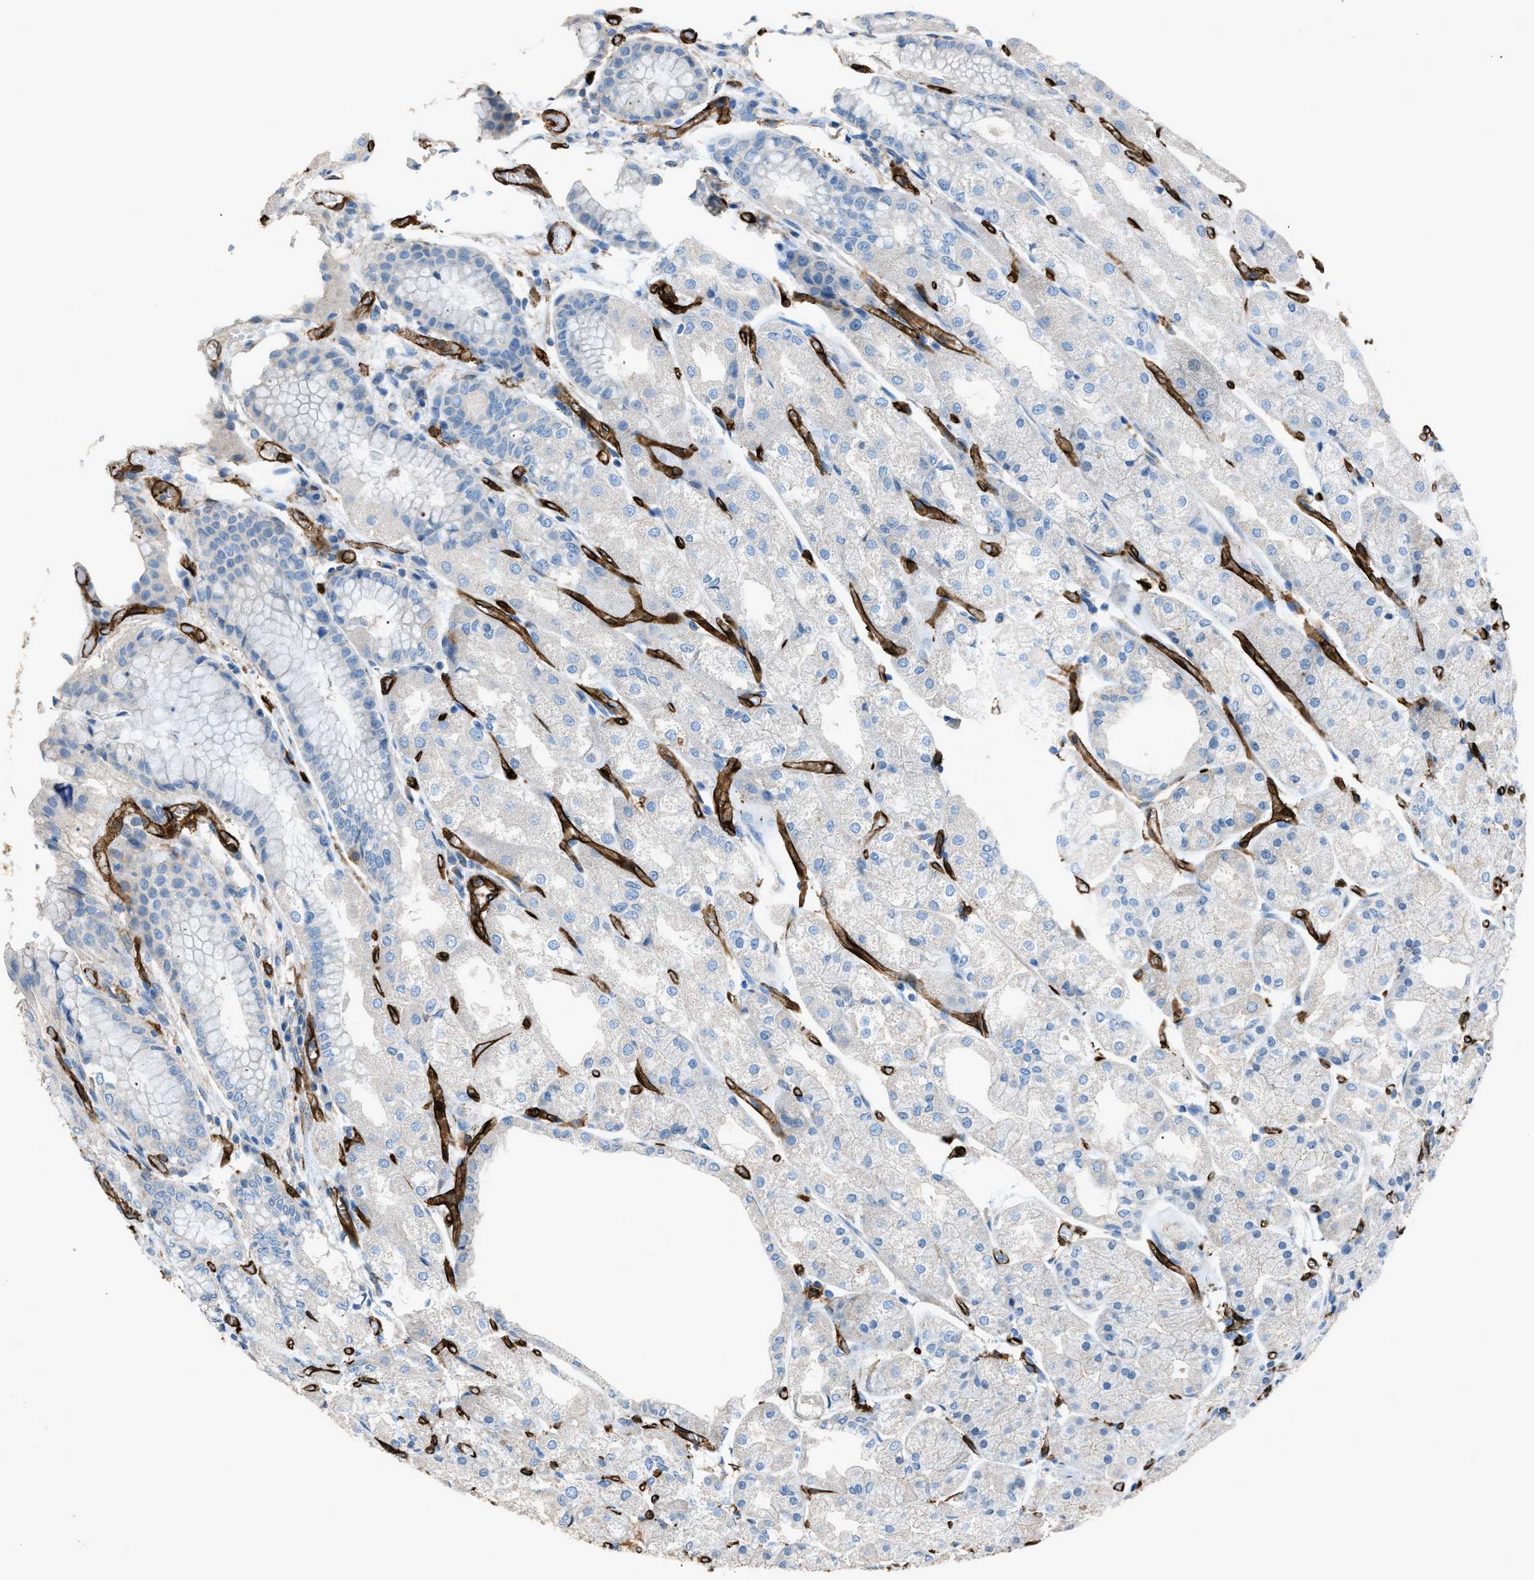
{"staining": {"intensity": "negative", "quantity": "none", "location": "none"}, "tissue": "stomach", "cell_type": "Glandular cells", "image_type": "normal", "snomed": [{"axis": "morphology", "description": "Normal tissue, NOS"}, {"axis": "topography", "description": "Stomach, upper"}], "caption": "An image of stomach stained for a protein exhibits no brown staining in glandular cells. The staining is performed using DAB (3,3'-diaminobenzidine) brown chromogen with nuclei counter-stained in using hematoxylin.", "gene": "SLC22A15", "patient": {"sex": "male", "age": 72}}